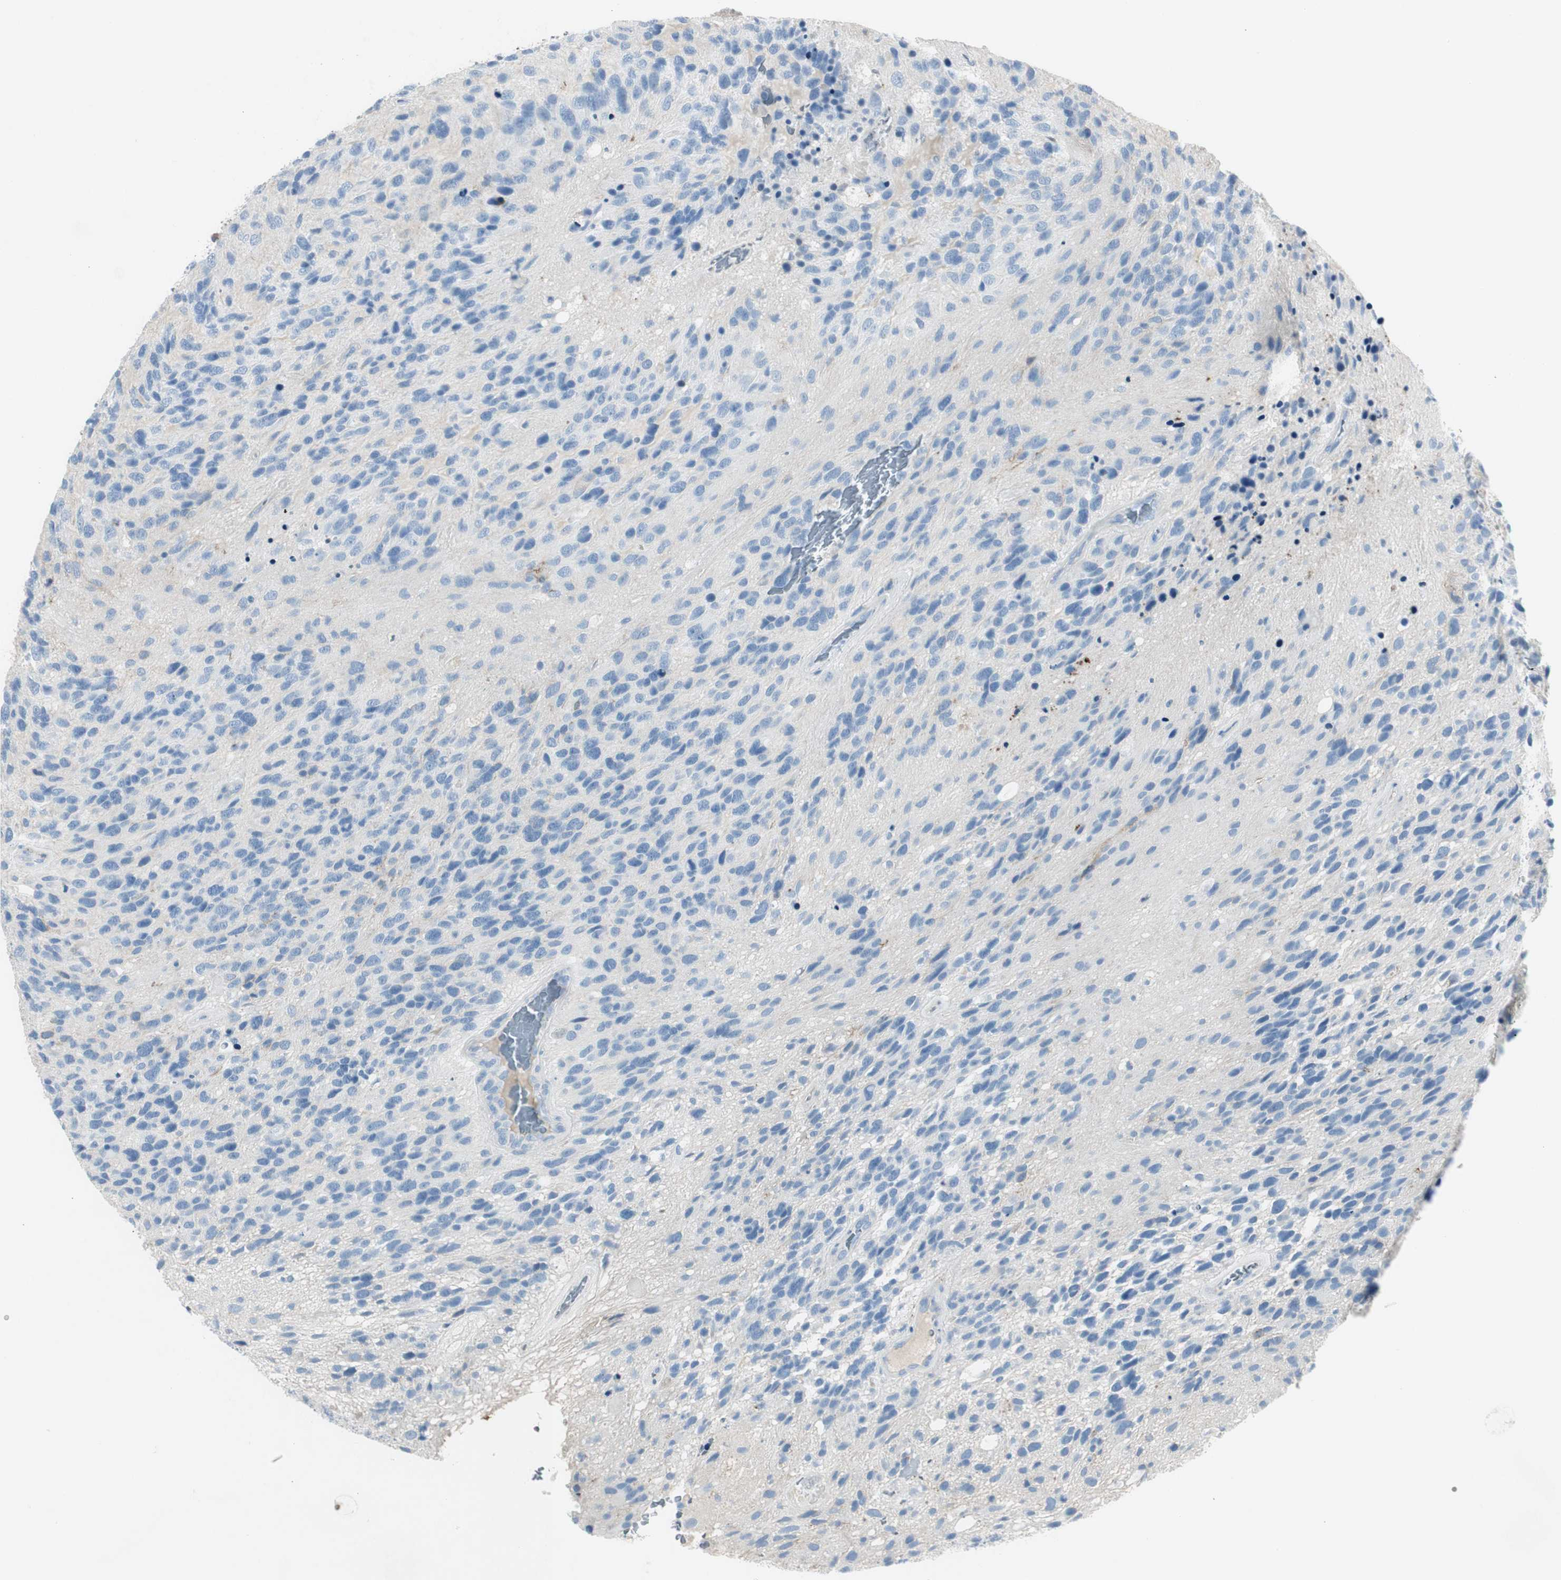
{"staining": {"intensity": "negative", "quantity": "none", "location": "none"}, "tissue": "glioma", "cell_type": "Tumor cells", "image_type": "cancer", "snomed": [{"axis": "morphology", "description": "Glioma, malignant, High grade"}, {"axis": "topography", "description": "Brain"}], "caption": "Glioma stained for a protein using immunohistochemistry demonstrates no positivity tumor cells.", "gene": "CACNA2D1", "patient": {"sex": "female", "age": 58}}